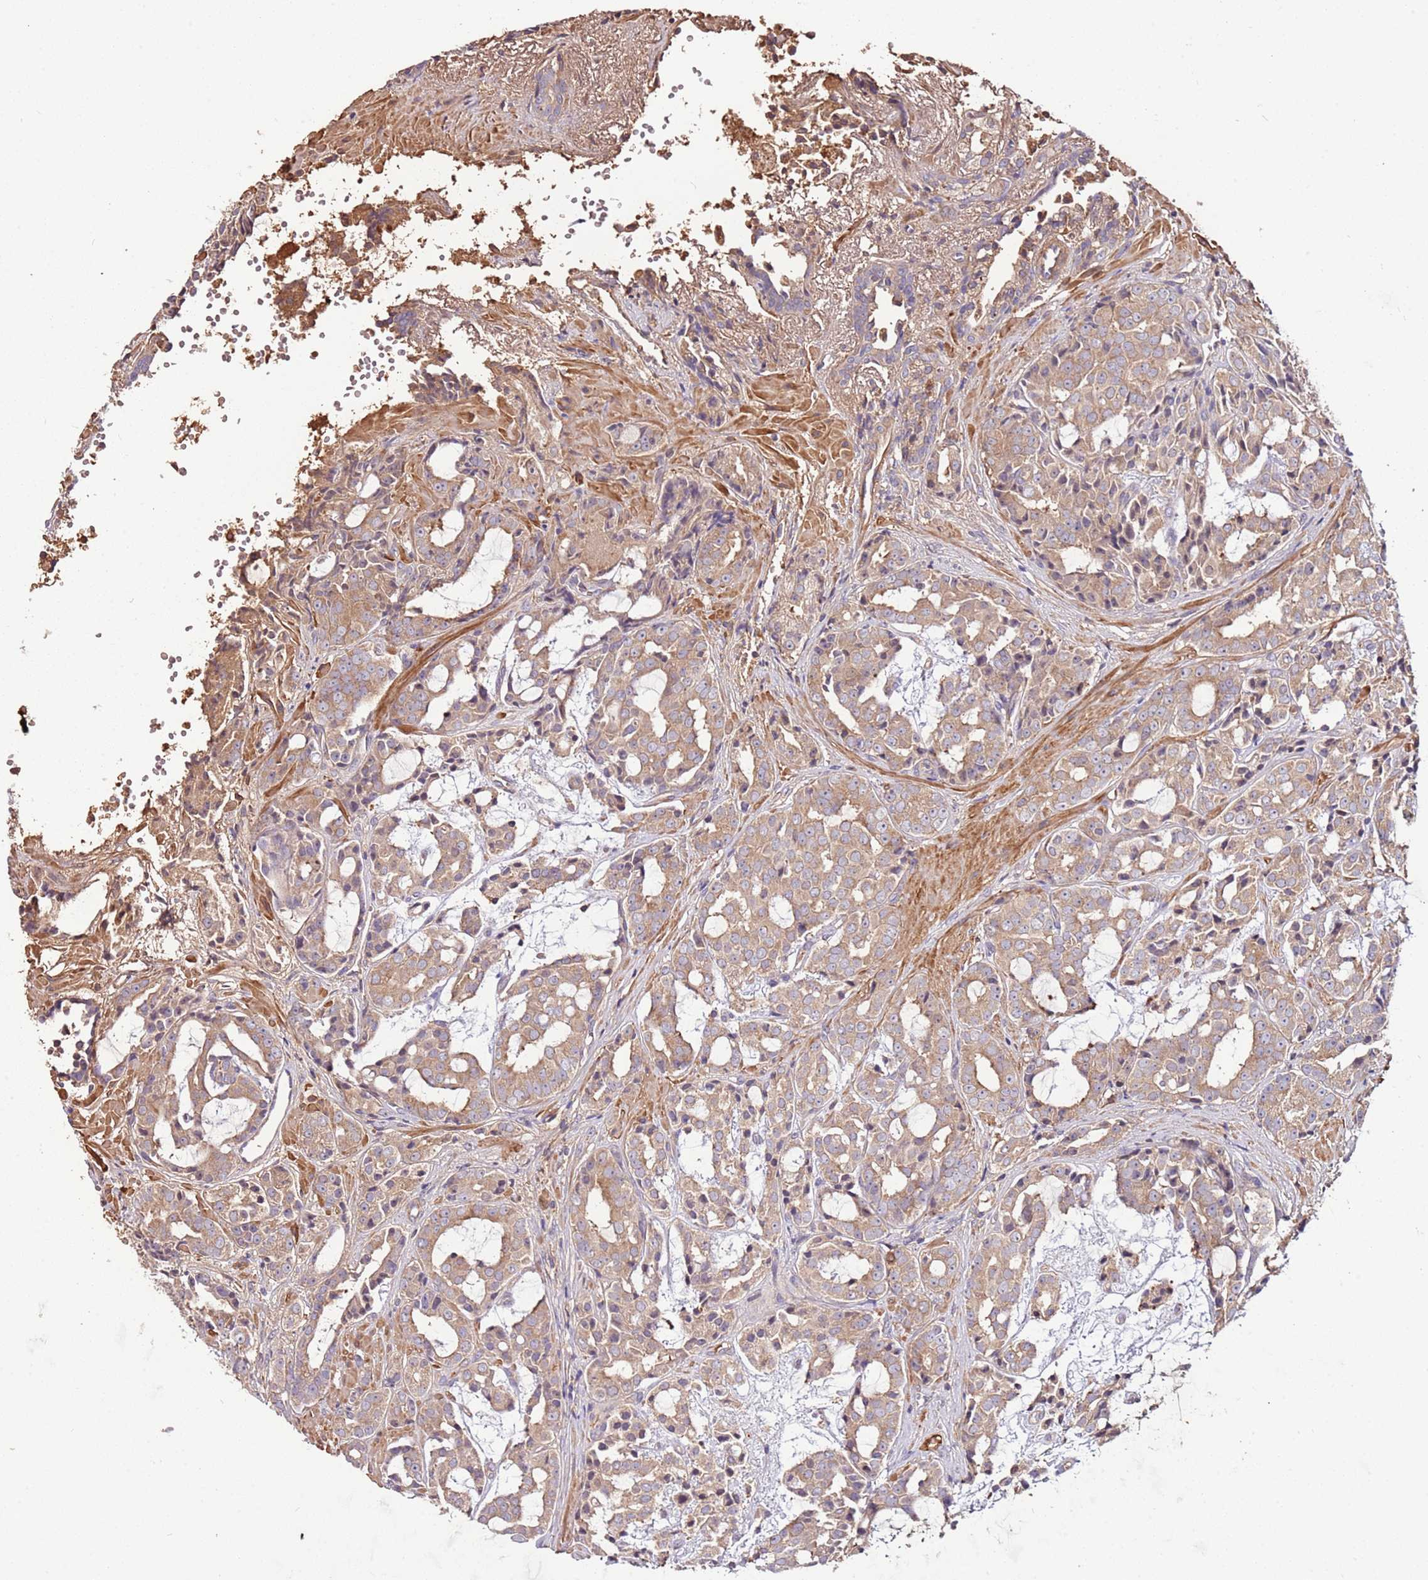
{"staining": {"intensity": "weak", "quantity": "25%-75%", "location": "cytoplasmic/membranous"}, "tissue": "prostate cancer", "cell_type": "Tumor cells", "image_type": "cancer", "snomed": [{"axis": "morphology", "description": "Adenocarcinoma, High grade"}, {"axis": "topography", "description": "Prostate"}], "caption": "Human prostate cancer stained for a protein (brown) shows weak cytoplasmic/membranous positive positivity in approximately 25%-75% of tumor cells.", "gene": "DENR", "patient": {"sex": "male", "age": 71}}